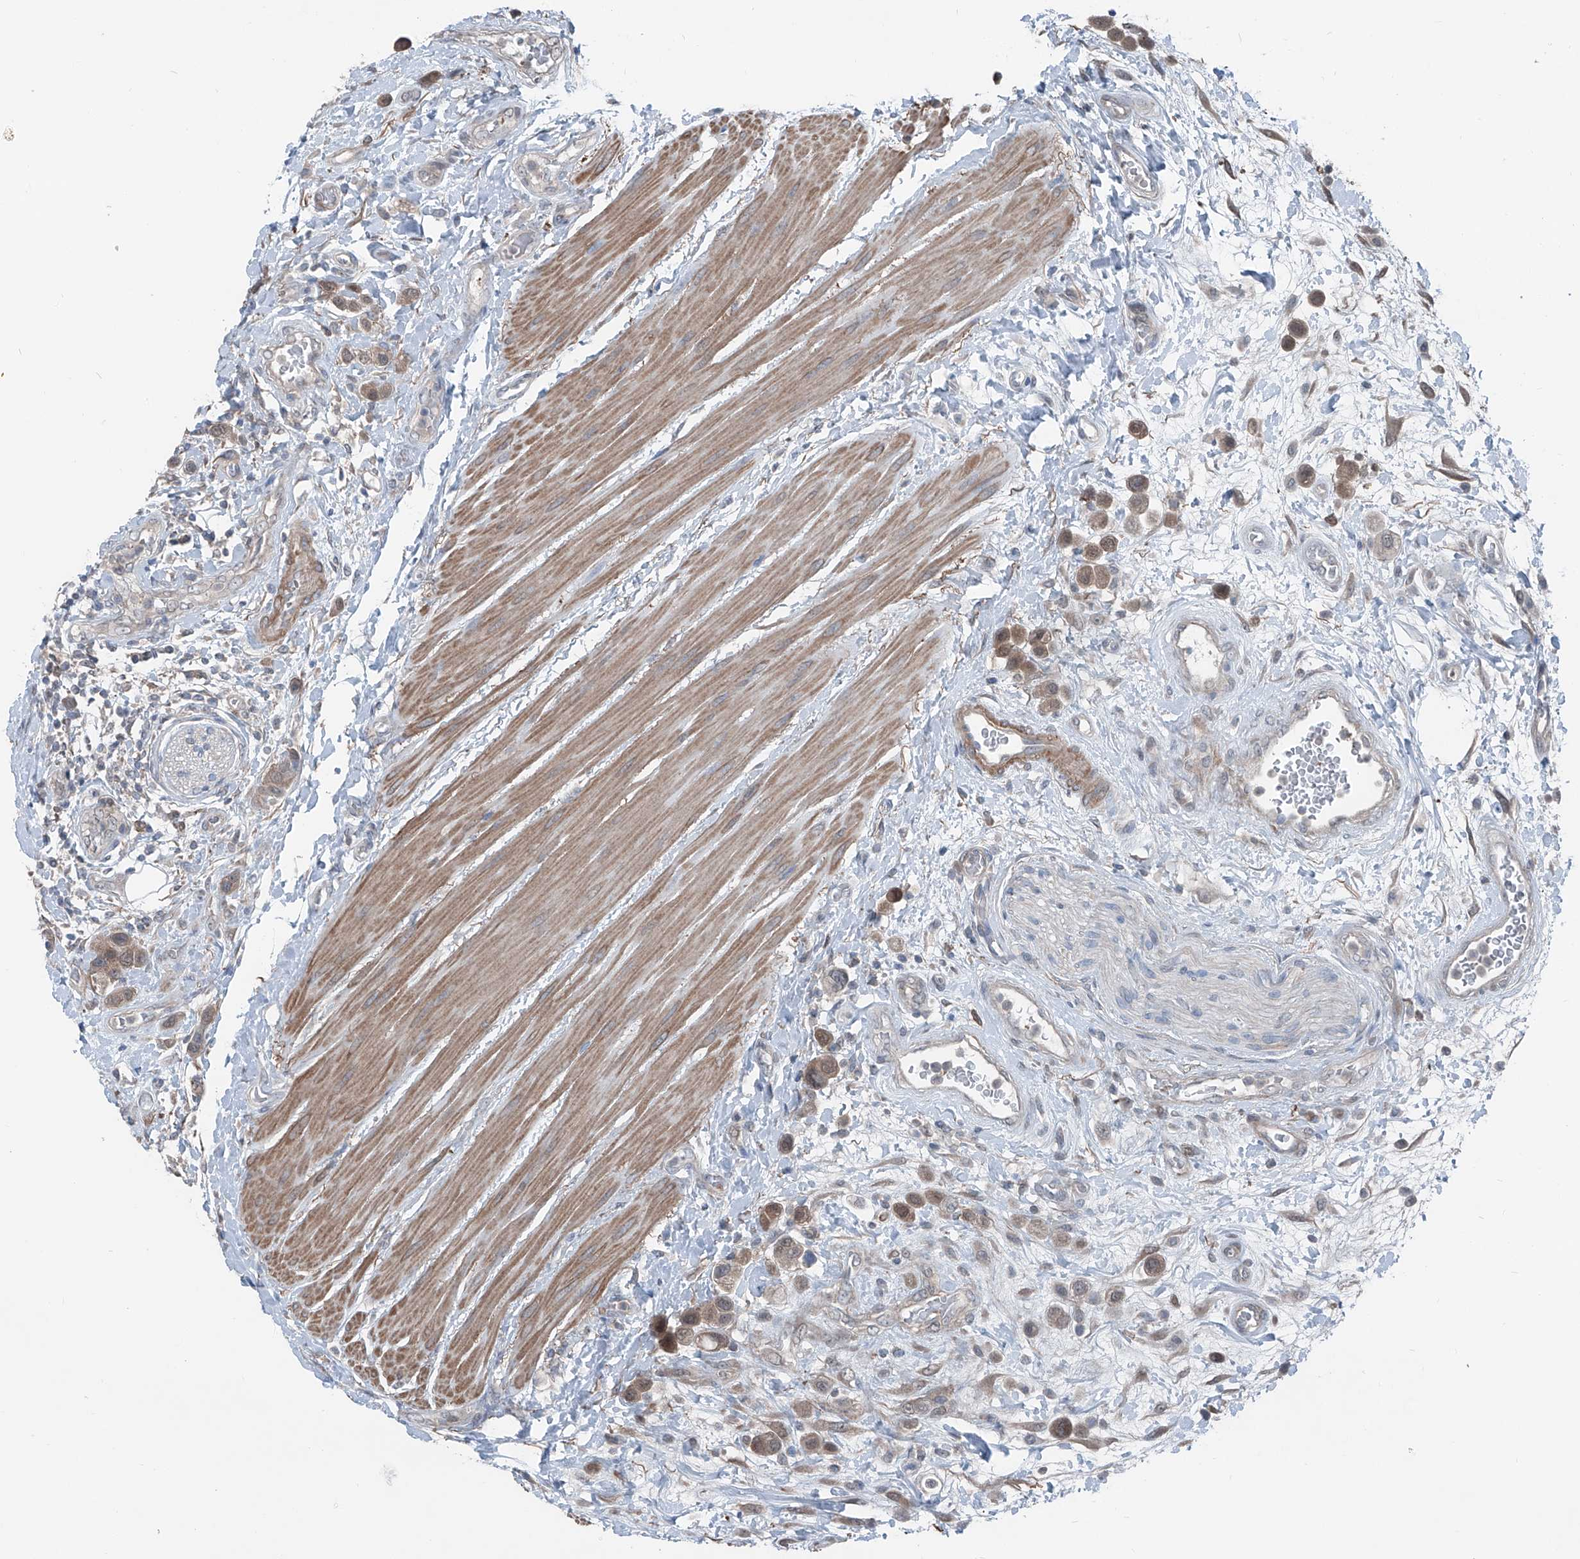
{"staining": {"intensity": "moderate", "quantity": "25%-75%", "location": "cytoplasmic/membranous"}, "tissue": "urothelial cancer", "cell_type": "Tumor cells", "image_type": "cancer", "snomed": [{"axis": "morphology", "description": "Urothelial carcinoma, High grade"}, {"axis": "topography", "description": "Urinary bladder"}], "caption": "The micrograph shows staining of urothelial carcinoma (high-grade), revealing moderate cytoplasmic/membranous protein positivity (brown color) within tumor cells. The protein of interest is stained brown, and the nuclei are stained in blue (DAB IHC with brightfield microscopy, high magnification).", "gene": "HSPB11", "patient": {"sex": "male", "age": 50}}